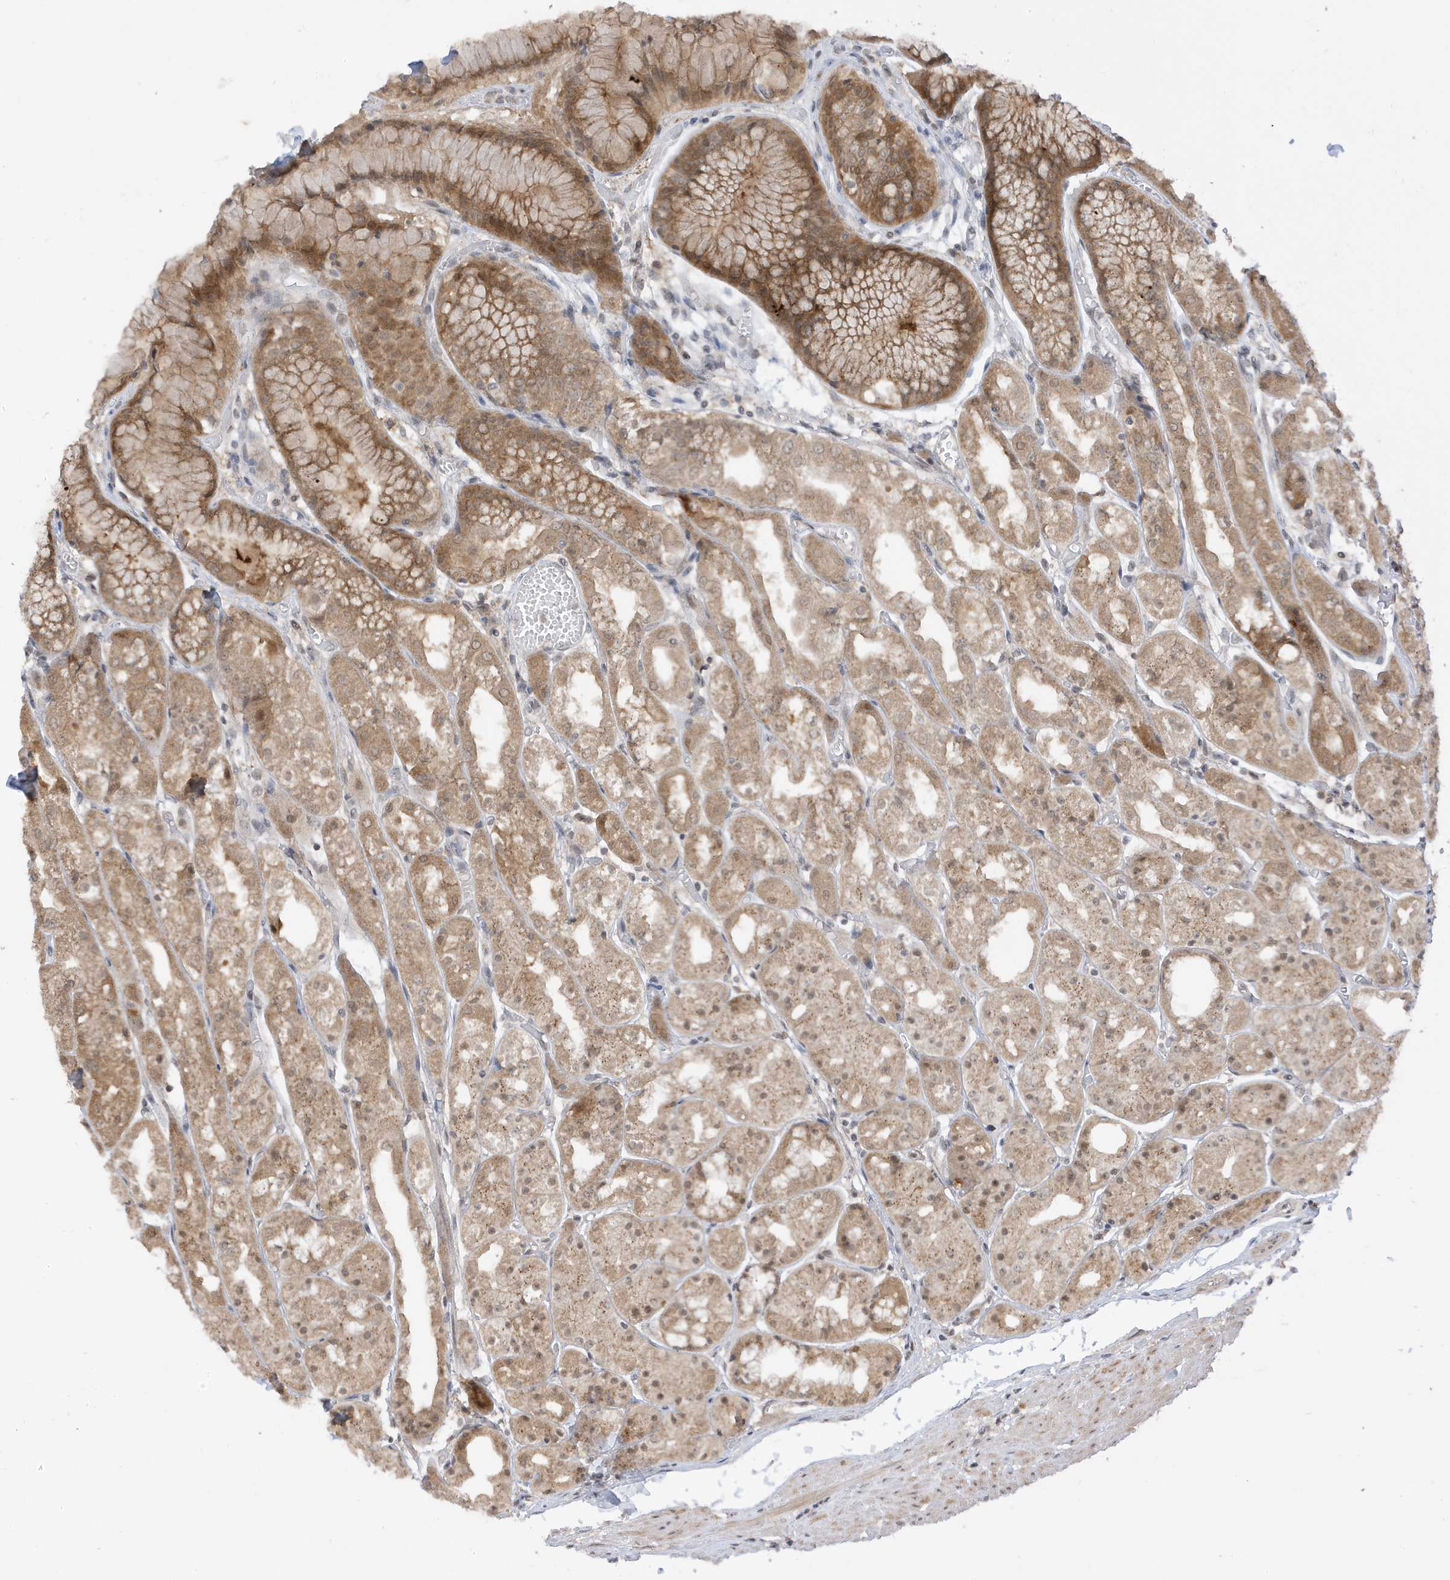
{"staining": {"intensity": "moderate", "quantity": ">75%", "location": "cytoplasmic/membranous,nuclear"}, "tissue": "stomach", "cell_type": "Glandular cells", "image_type": "normal", "snomed": [{"axis": "morphology", "description": "Normal tissue, NOS"}, {"axis": "topography", "description": "Stomach, upper"}], "caption": "This image reveals immunohistochemistry staining of benign human stomach, with medium moderate cytoplasmic/membranous,nuclear expression in approximately >75% of glandular cells.", "gene": "TAB3", "patient": {"sex": "male", "age": 72}}